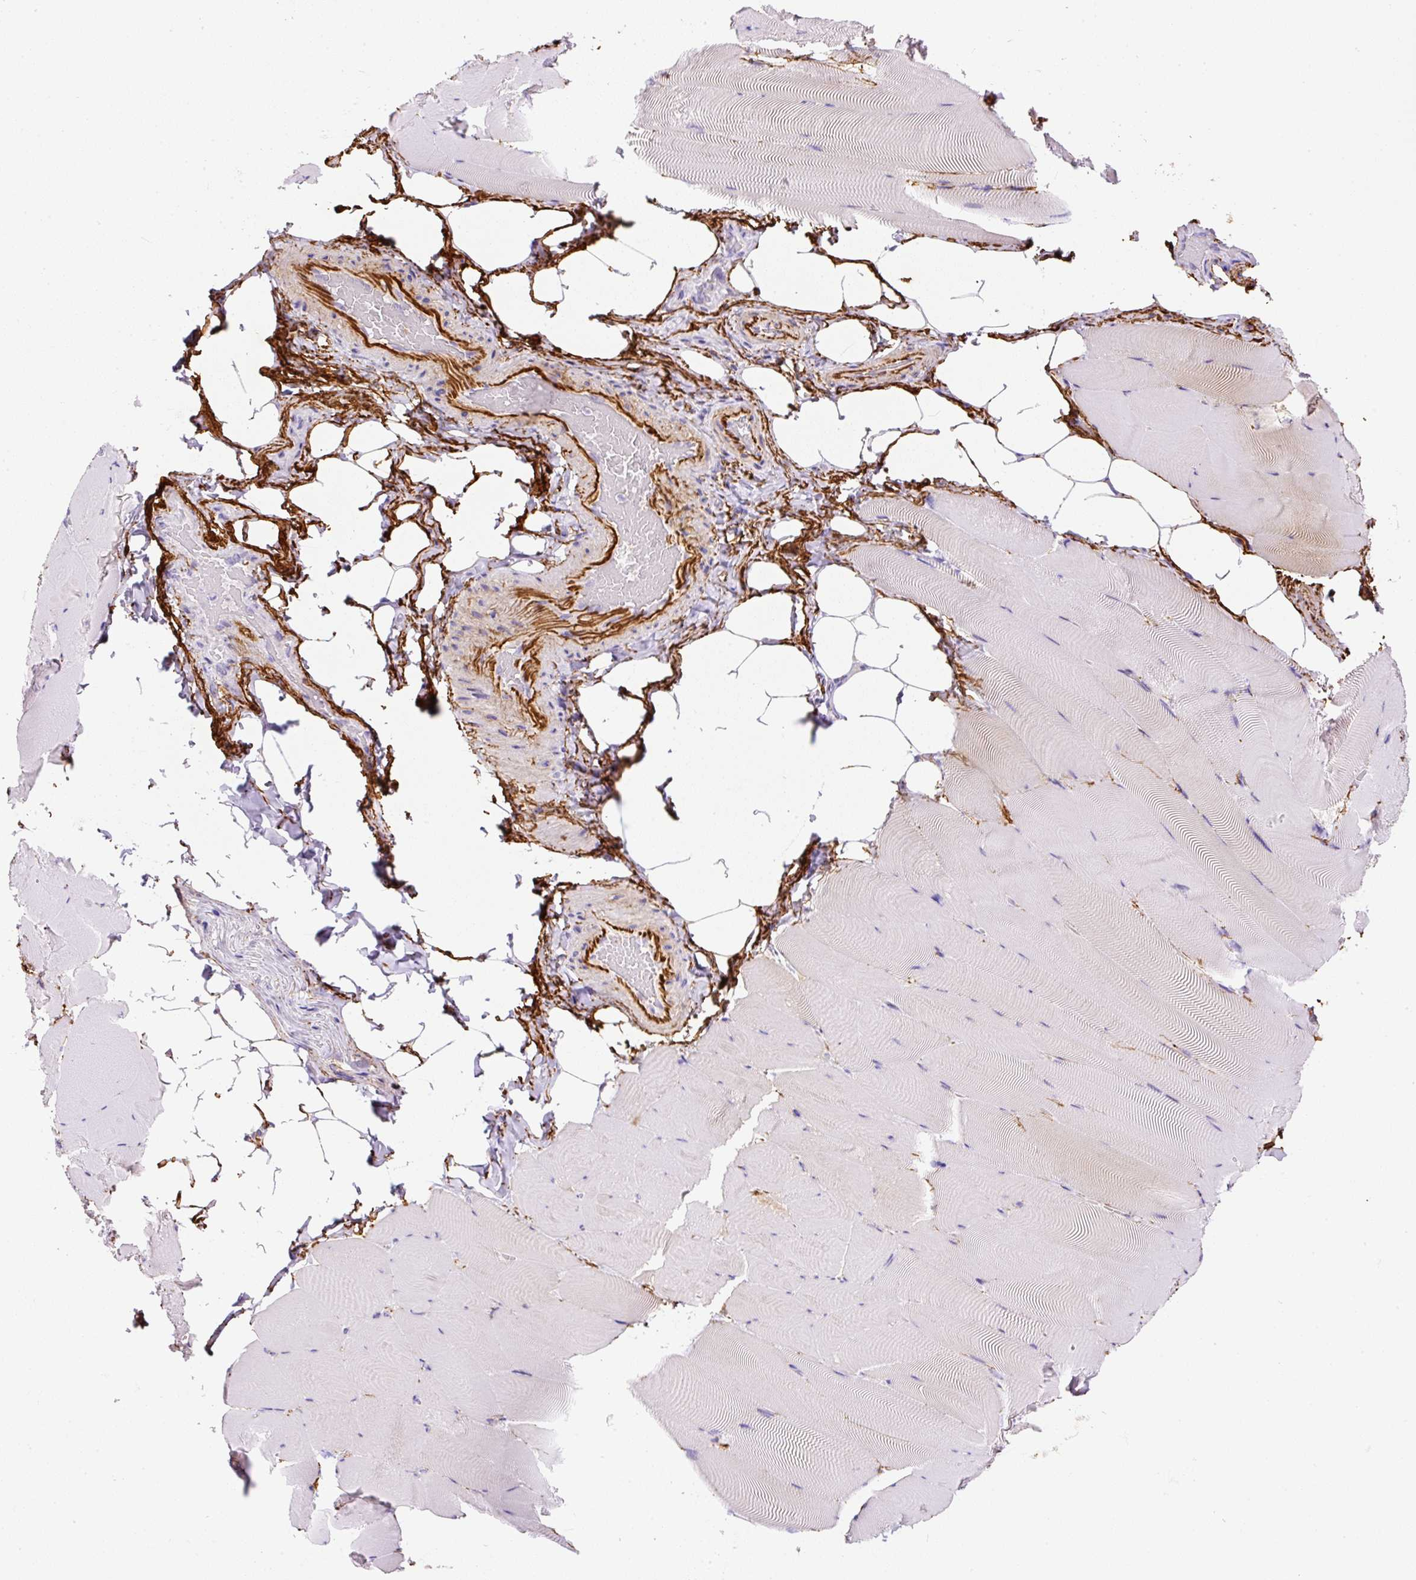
{"staining": {"intensity": "negative", "quantity": "none", "location": "none"}, "tissue": "skeletal muscle", "cell_type": "Myocytes", "image_type": "normal", "snomed": [{"axis": "morphology", "description": "Normal tissue, NOS"}, {"axis": "topography", "description": "Skeletal muscle"}], "caption": "High magnification brightfield microscopy of normal skeletal muscle stained with DAB (3,3'-diaminobenzidine) (brown) and counterstained with hematoxylin (blue): myocytes show no significant staining.", "gene": "APCS", "patient": {"sex": "female", "age": 64}}